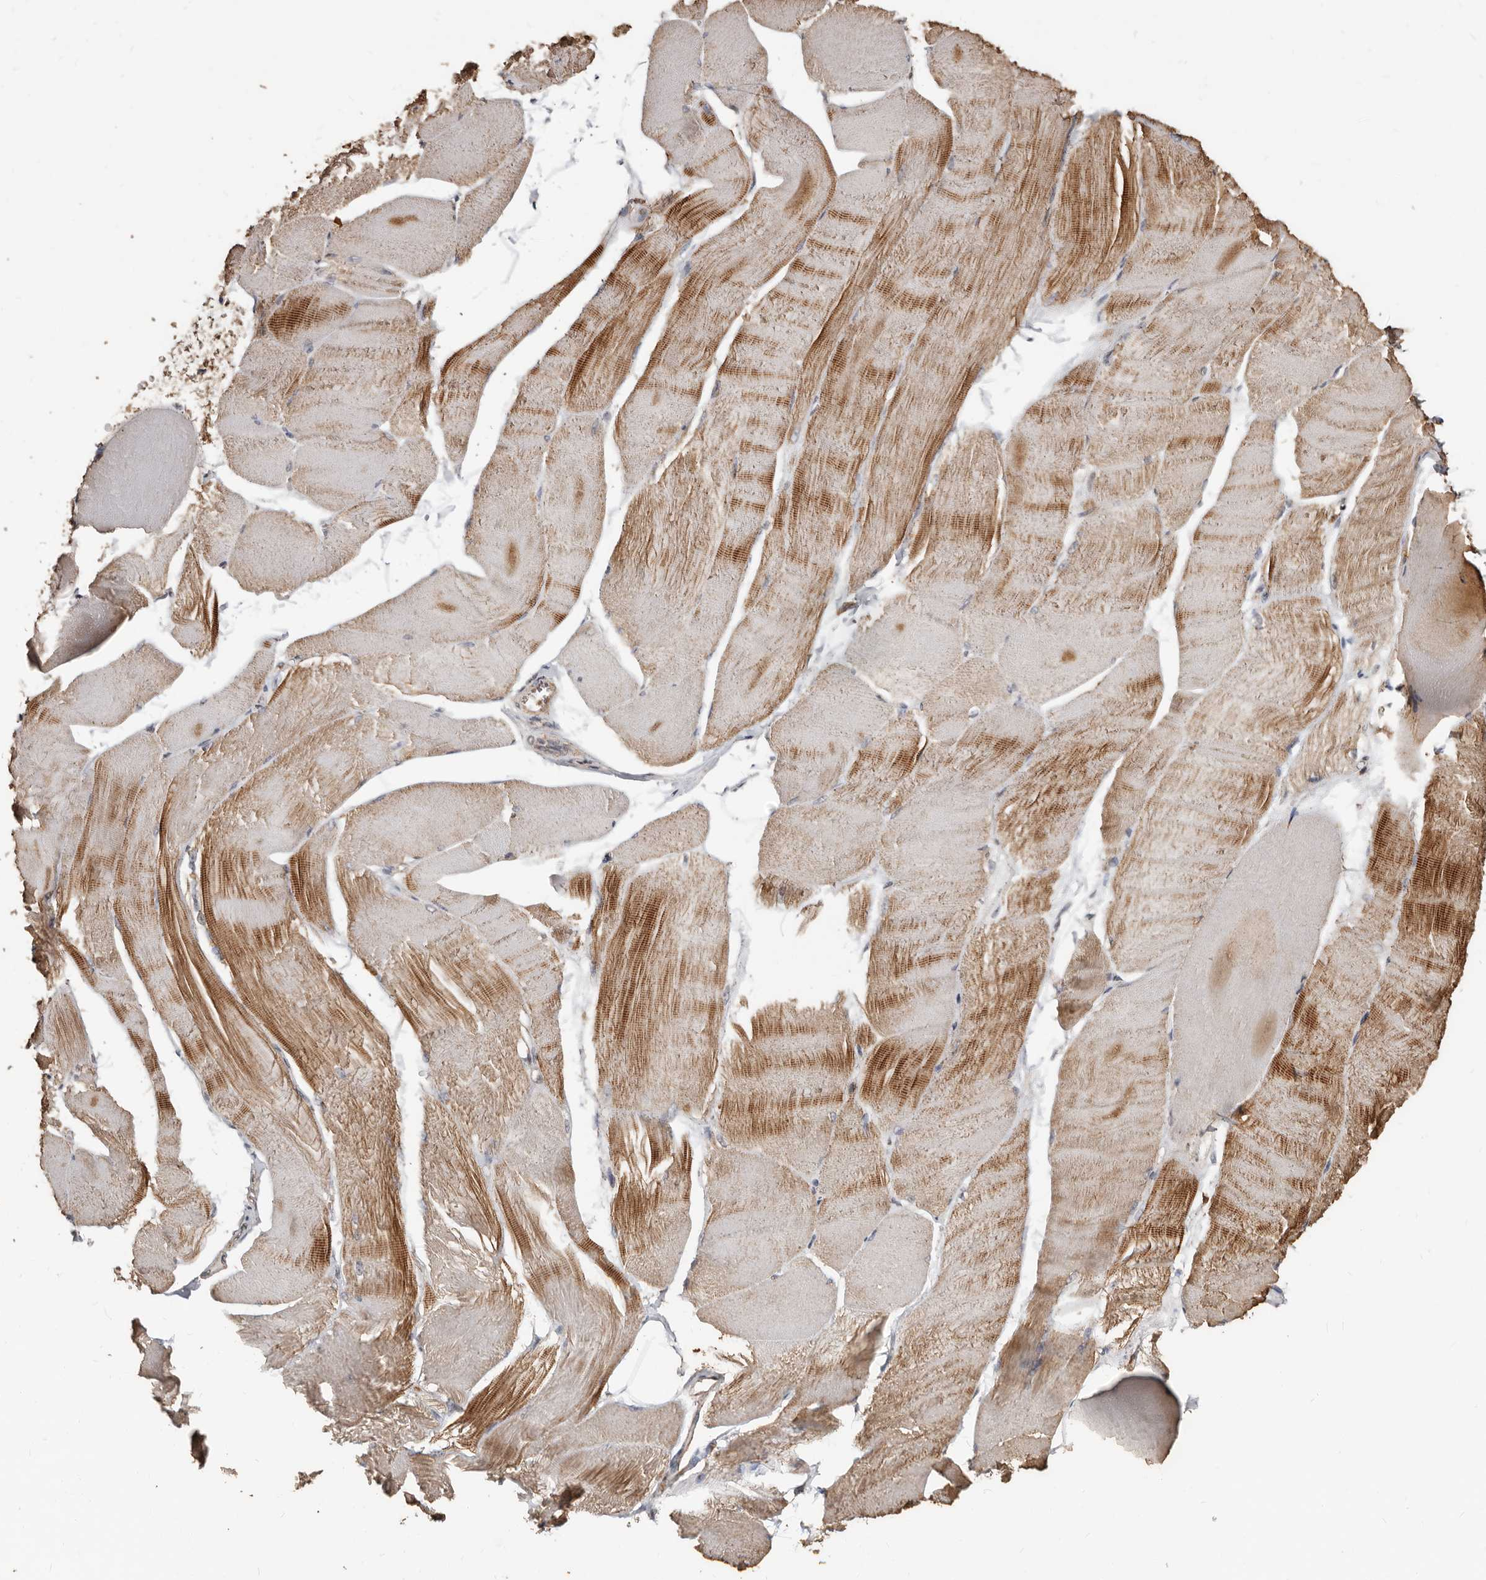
{"staining": {"intensity": "moderate", "quantity": "25%-75%", "location": "cytoplasmic/membranous"}, "tissue": "skeletal muscle", "cell_type": "Myocytes", "image_type": "normal", "snomed": [{"axis": "morphology", "description": "Normal tissue, NOS"}, {"axis": "morphology", "description": "Basal cell carcinoma"}, {"axis": "topography", "description": "Skeletal muscle"}], "caption": "A high-resolution histopathology image shows immunohistochemistry staining of benign skeletal muscle, which shows moderate cytoplasmic/membranous staining in approximately 25%-75% of myocytes.", "gene": "GSK3A", "patient": {"sex": "female", "age": 64}}